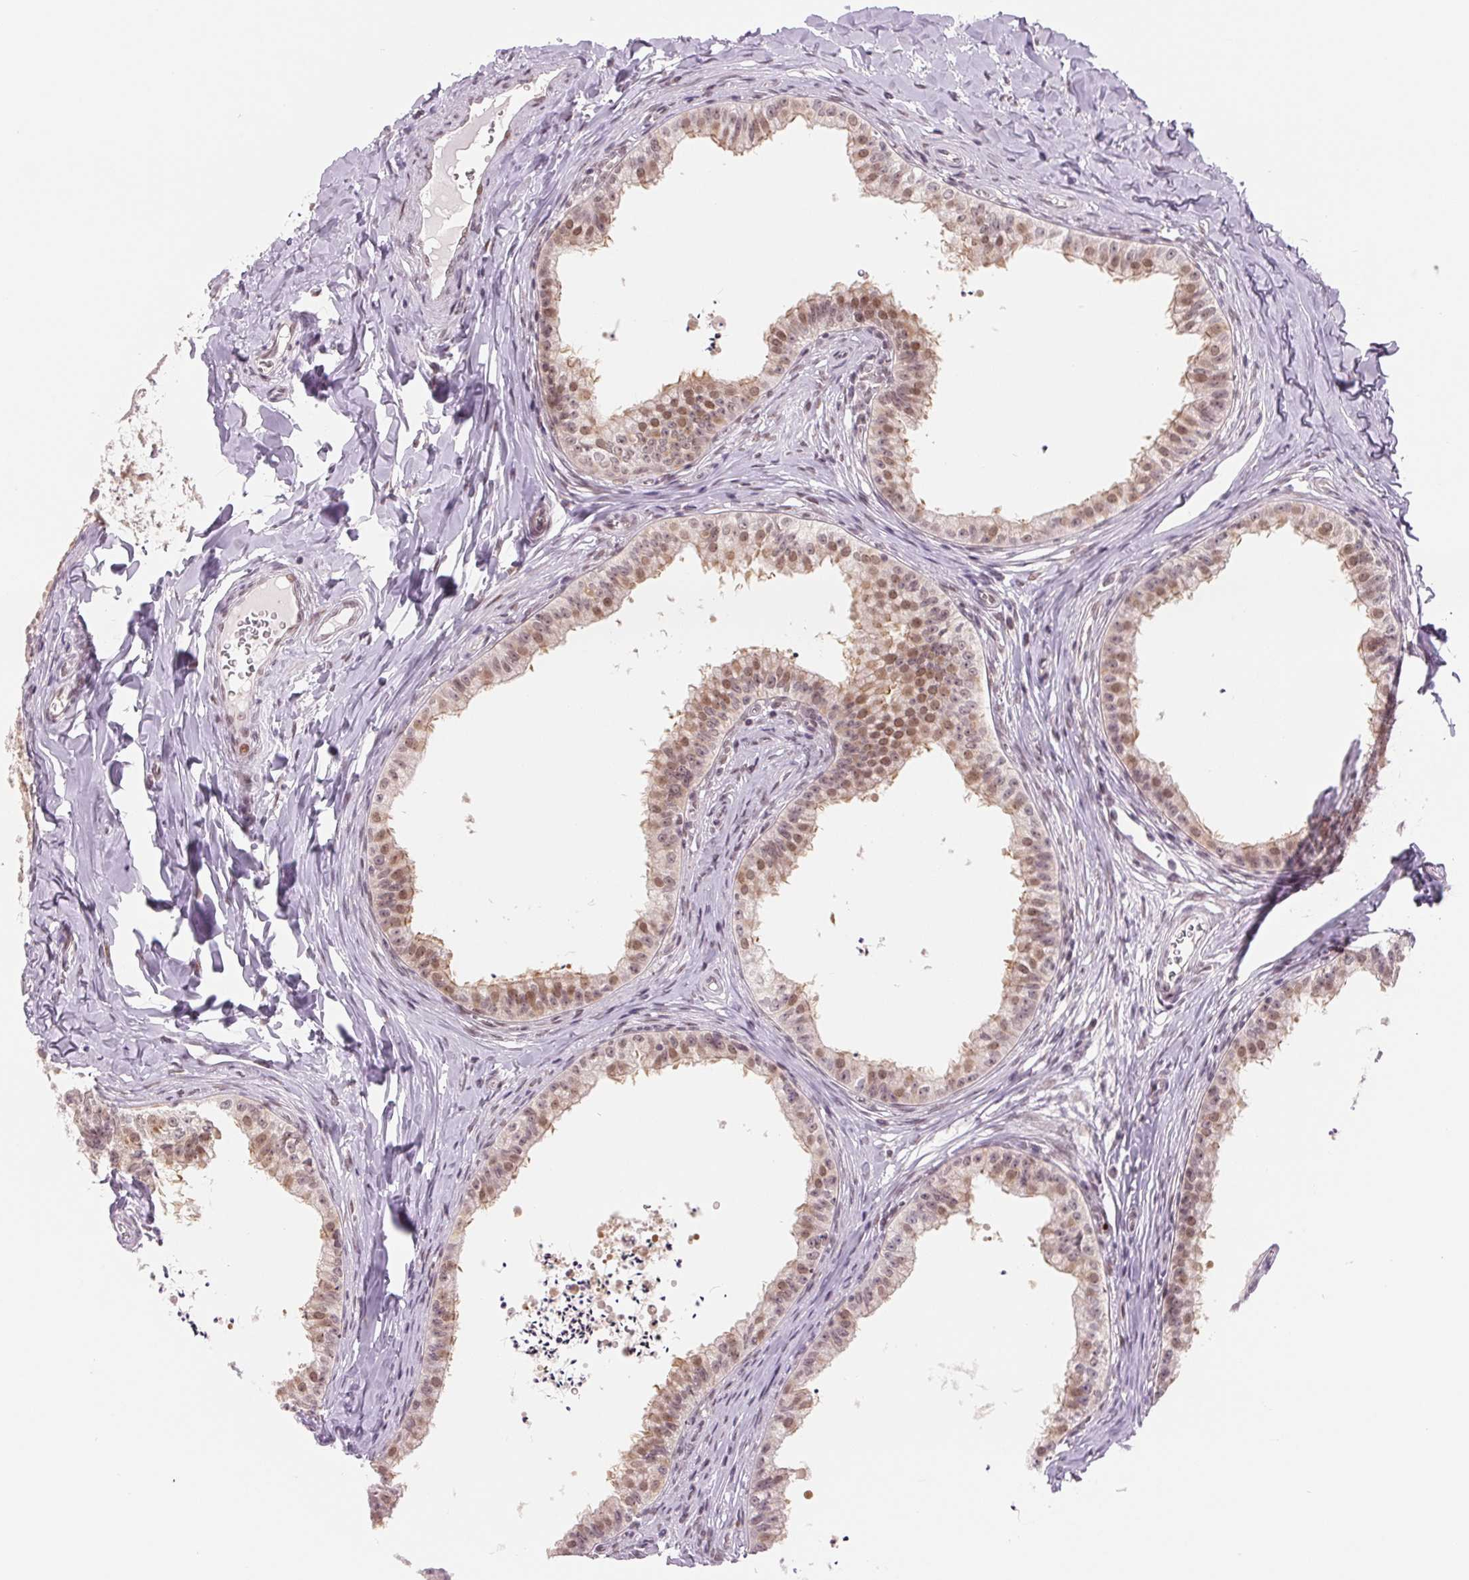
{"staining": {"intensity": "moderate", "quantity": ">75%", "location": "nuclear"}, "tissue": "epididymis", "cell_type": "Glandular cells", "image_type": "normal", "snomed": [{"axis": "morphology", "description": "Normal tissue, NOS"}, {"axis": "topography", "description": "Epididymis"}], "caption": "Moderate nuclear expression is appreciated in about >75% of glandular cells in unremarkable epididymis.", "gene": "DNAJB6", "patient": {"sex": "male", "age": 24}}